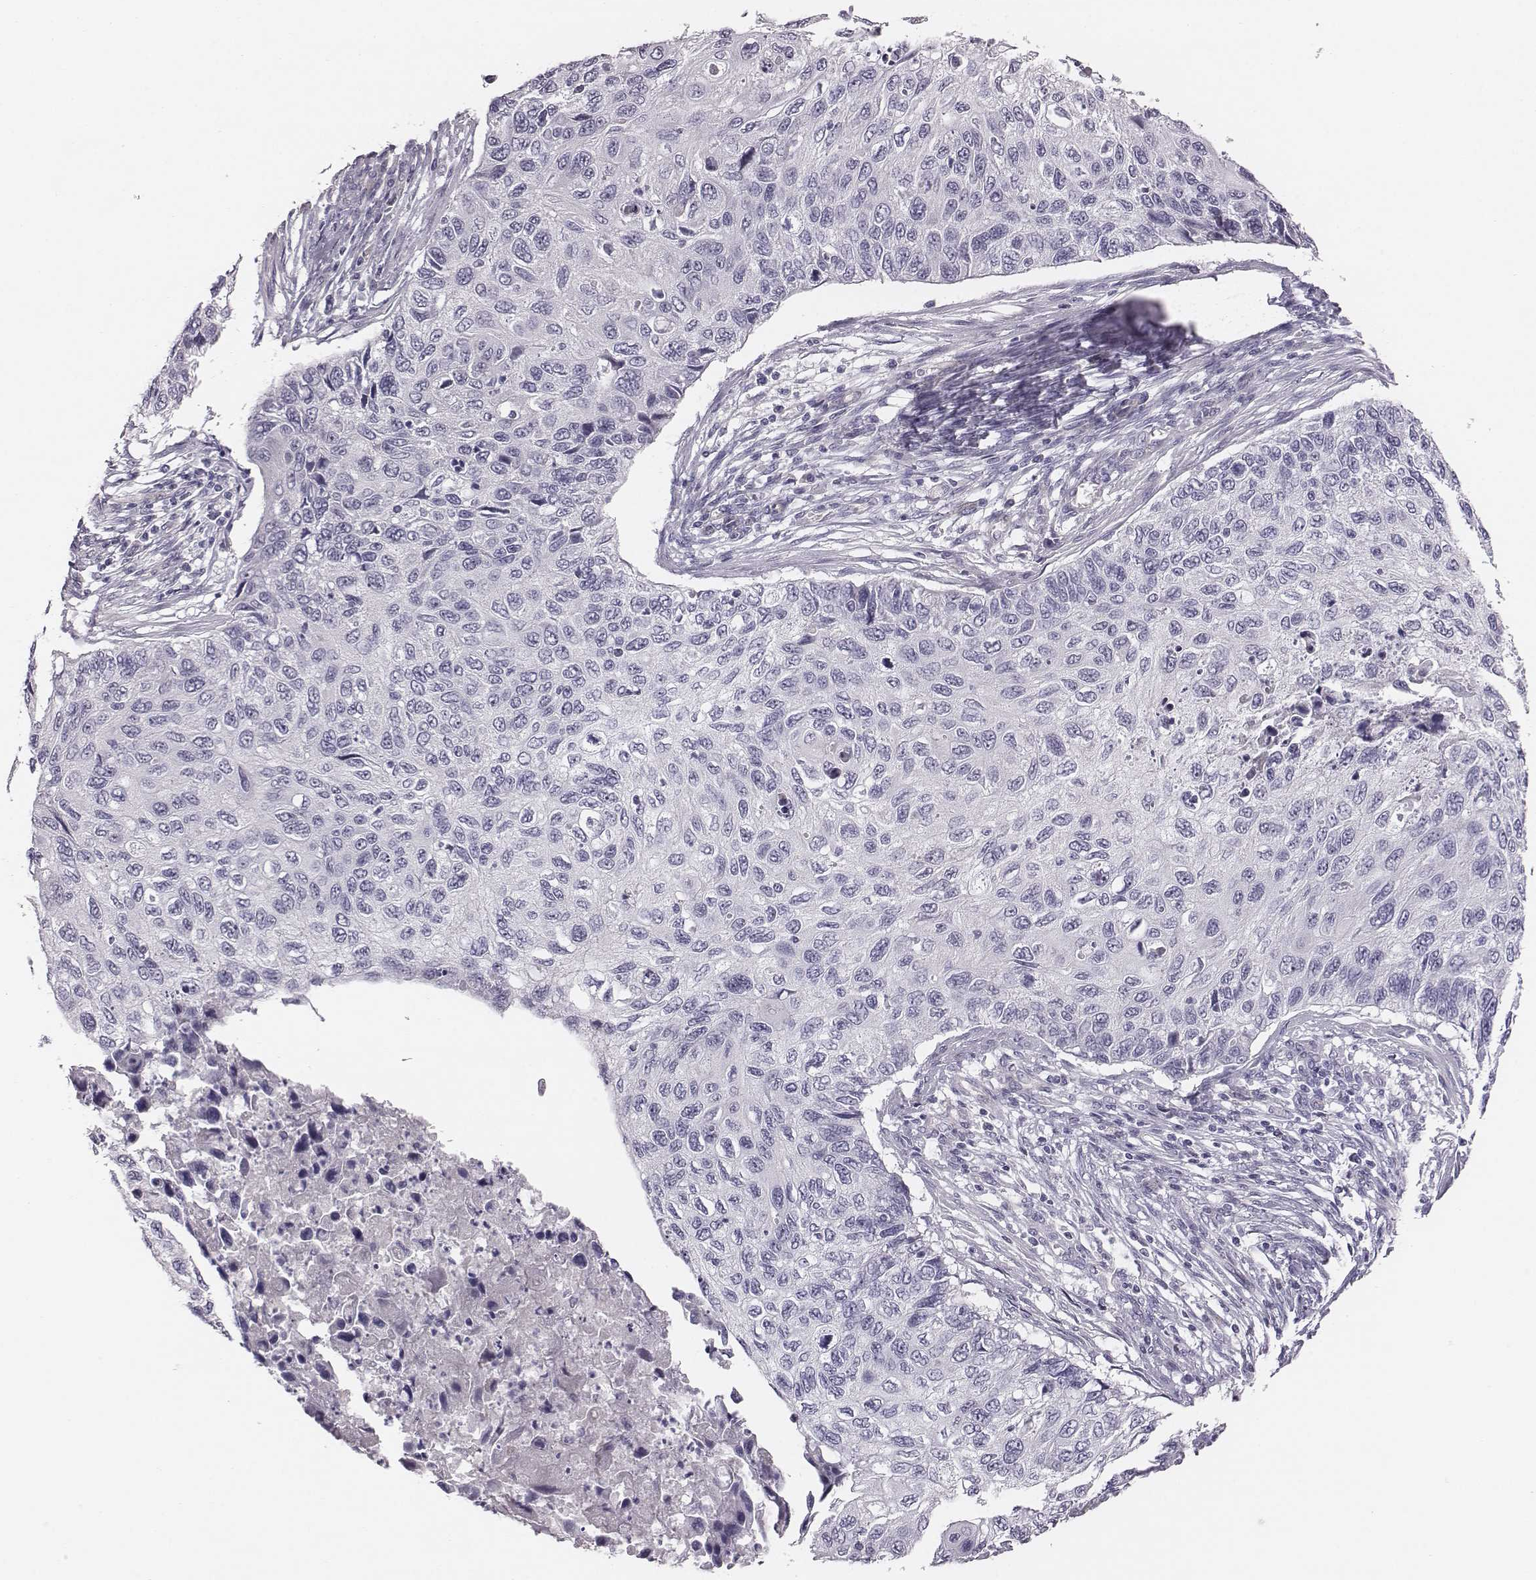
{"staining": {"intensity": "negative", "quantity": "none", "location": "none"}, "tissue": "cervical cancer", "cell_type": "Tumor cells", "image_type": "cancer", "snomed": [{"axis": "morphology", "description": "Squamous cell carcinoma, NOS"}, {"axis": "topography", "description": "Cervix"}], "caption": "Photomicrograph shows no protein staining in tumor cells of cervical cancer (squamous cell carcinoma) tissue.", "gene": "CACNG4", "patient": {"sex": "female", "age": 70}}